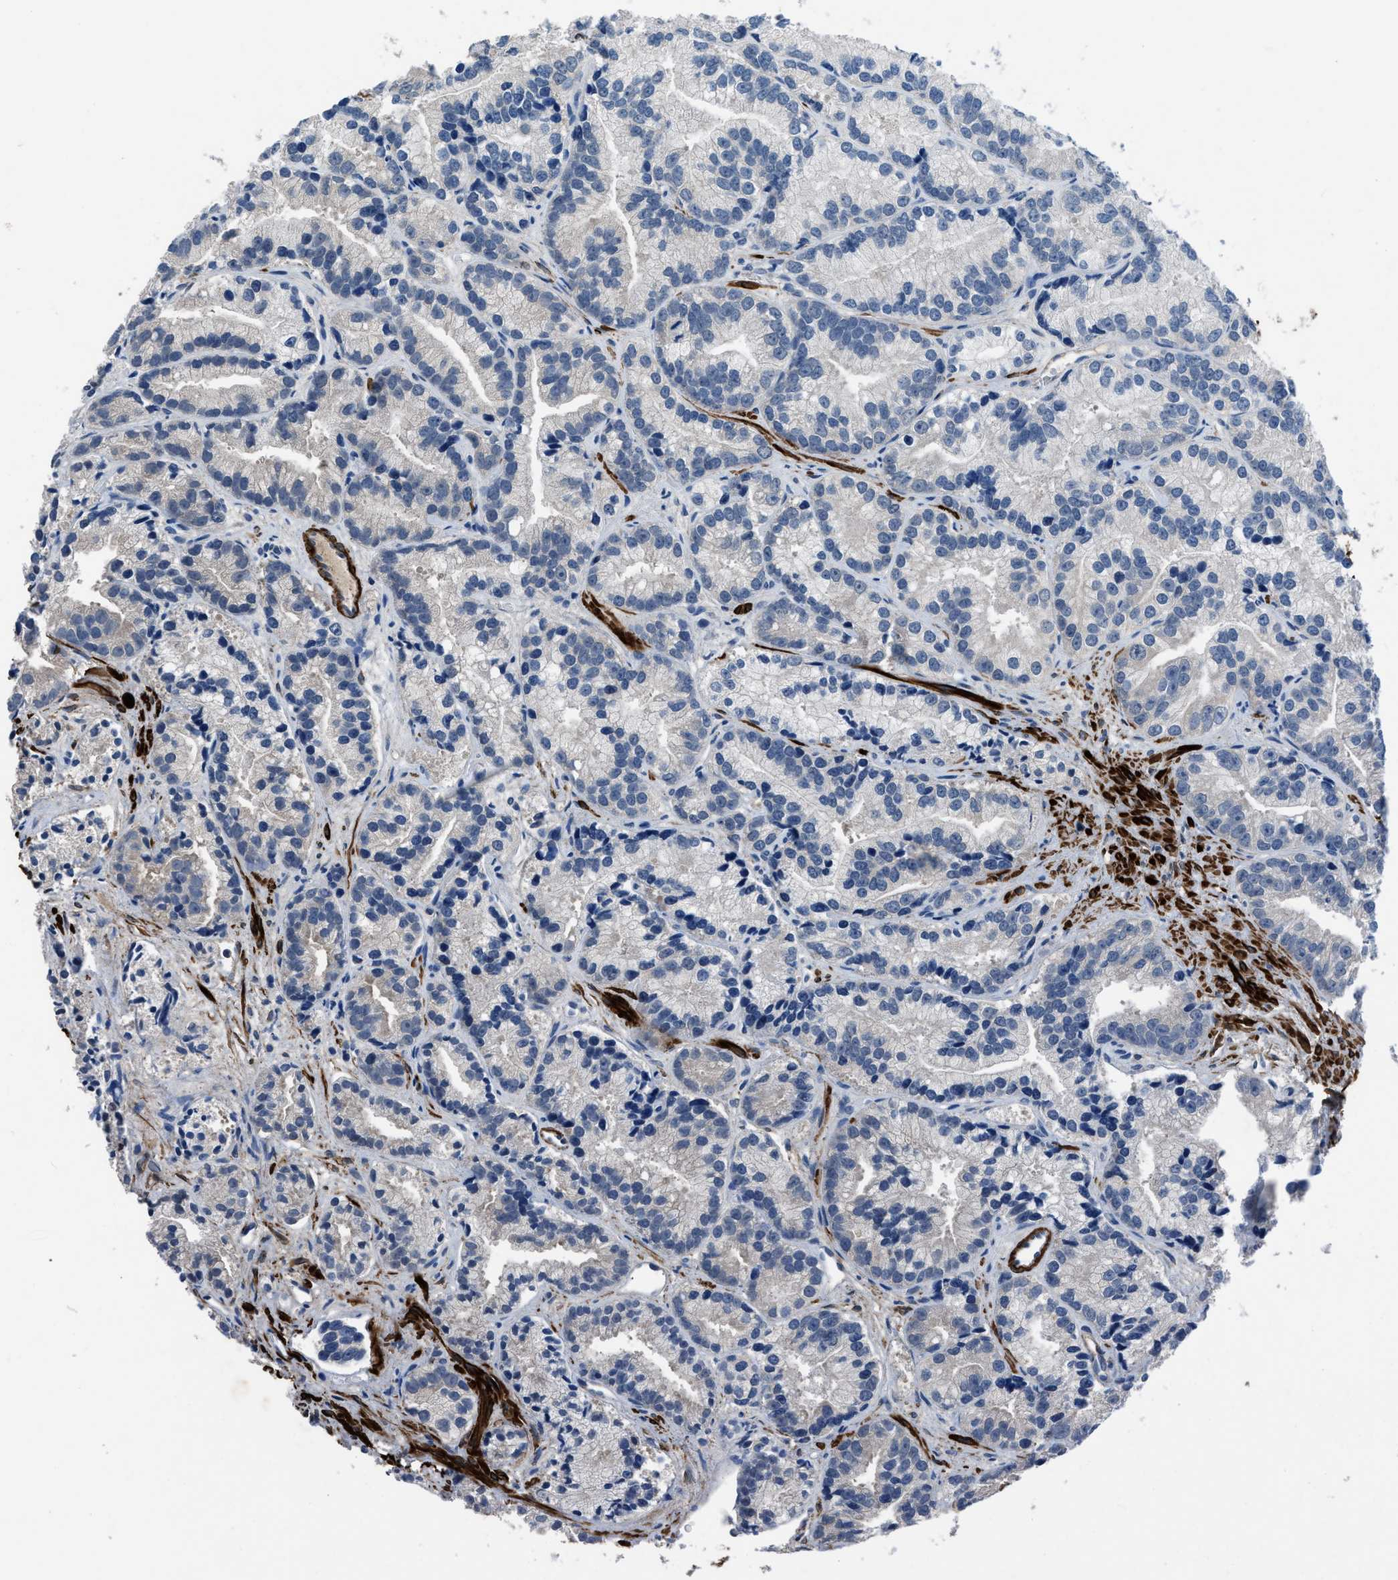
{"staining": {"intensity": "negative", "quantity": "none", "location": "none"}, "tissue": "prostate cancer", "cell_type": "Tumor cells", "image_type": "cancer", "snomed": [{"axis": "morphology", "description": "Adenocarcinoma, Low grade"}, {"axis": "topography", "description": "Prostate"}], "caption": "A high-resolution image shows IHC staining of prostate cancer (low-grade adenocarcinoma), which reveals no significant staining in tumor cells.", "gene": "LANCL2", "patient": {"sex": "male", "age": 89}}